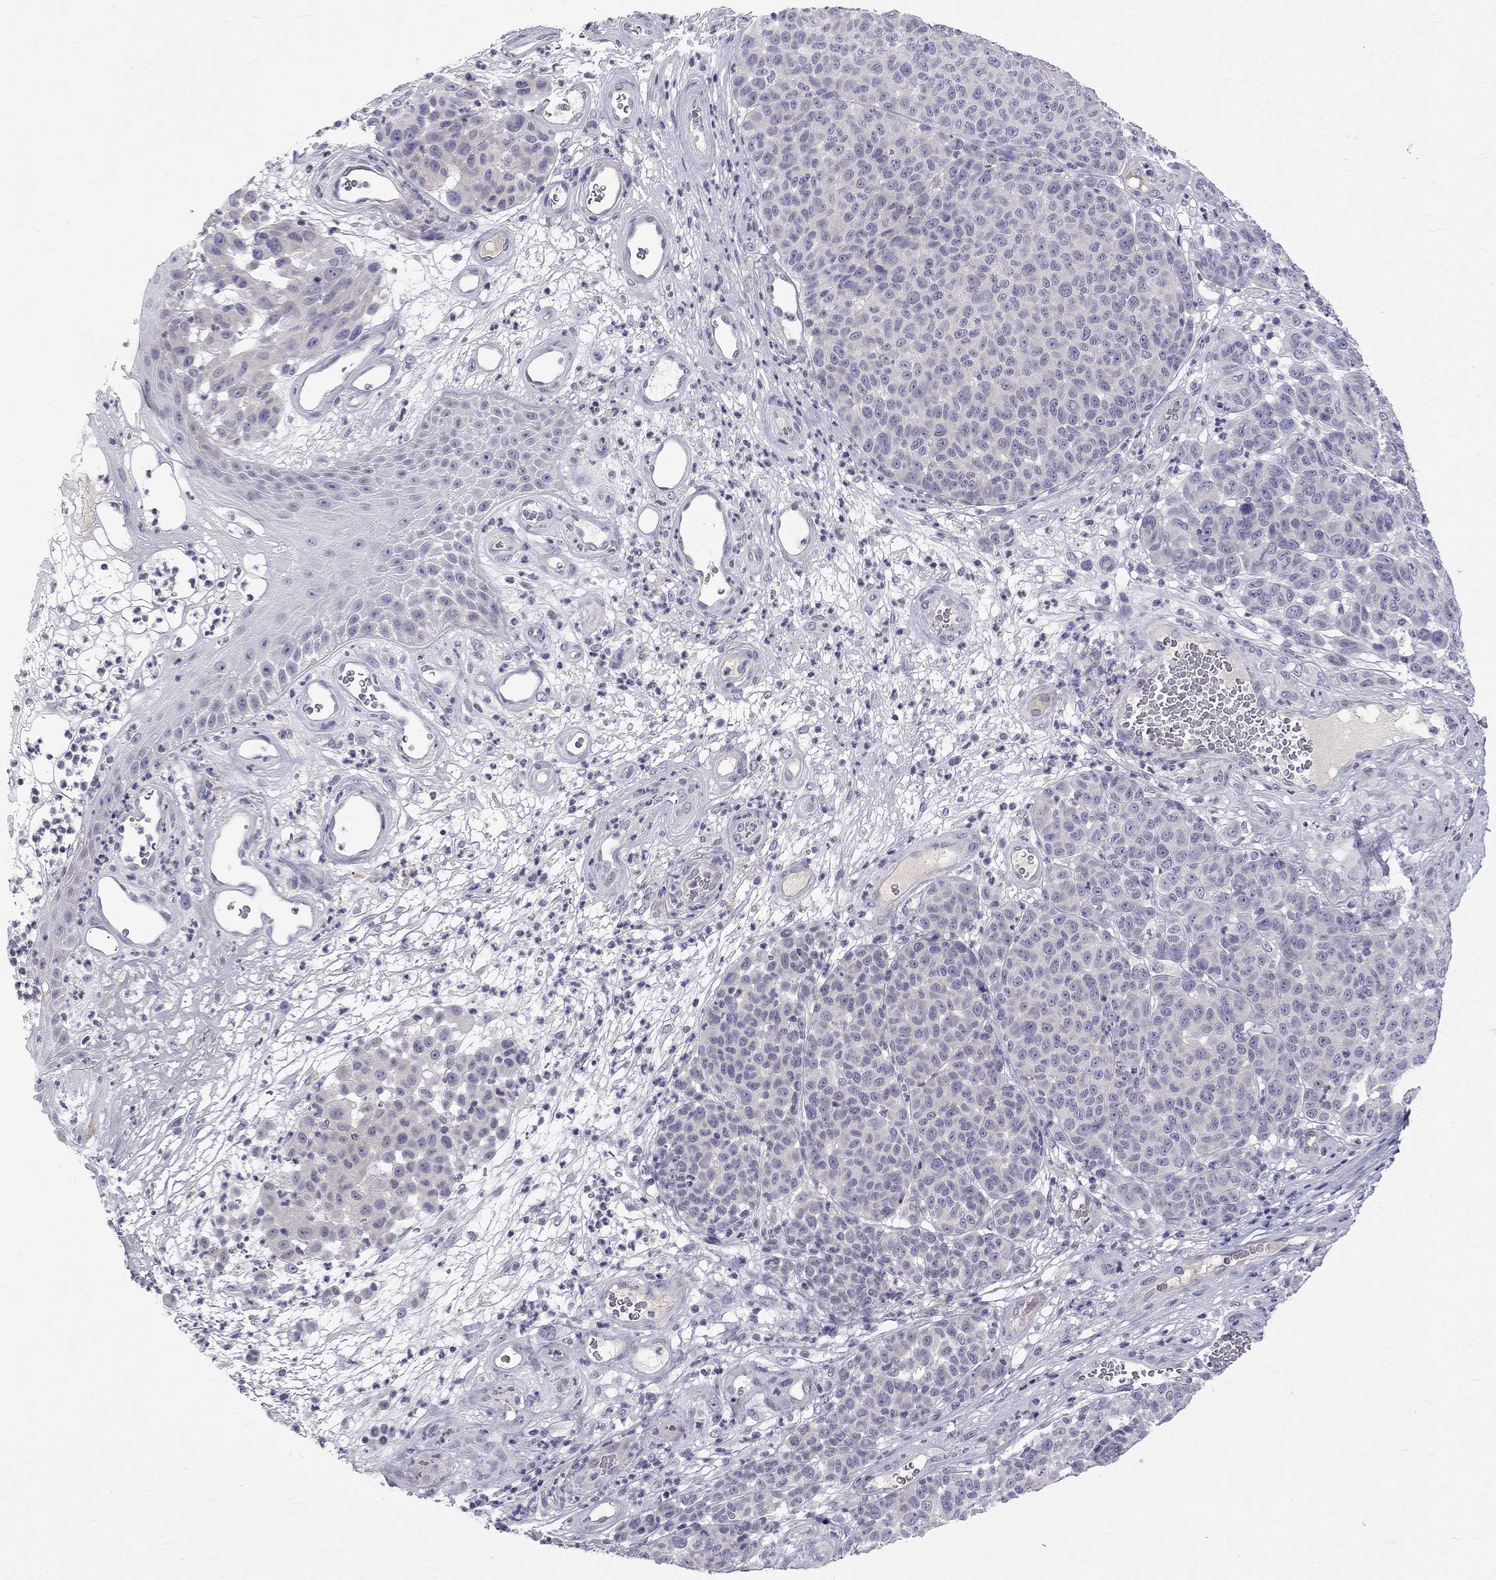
{"staining": {"intensity": "negative", "quantity": "none", "location": "none"}, "tissue": "melanoma", "cell_type": "Tumor cells", "image_type": "cancer", "snomed": [{"axis": "morphology", "description": "Malignant melanoma, NOS"}, {"axis": "topography", "description": "Skin"}], "caption": "A high-resolution photomicrograph shows immunohistochemistry staining of malignant melanoma, which demonstrates no significant staining in tumor cells.", "gene": "RTL9", "patient": {"sex": "male", "age": 59}}